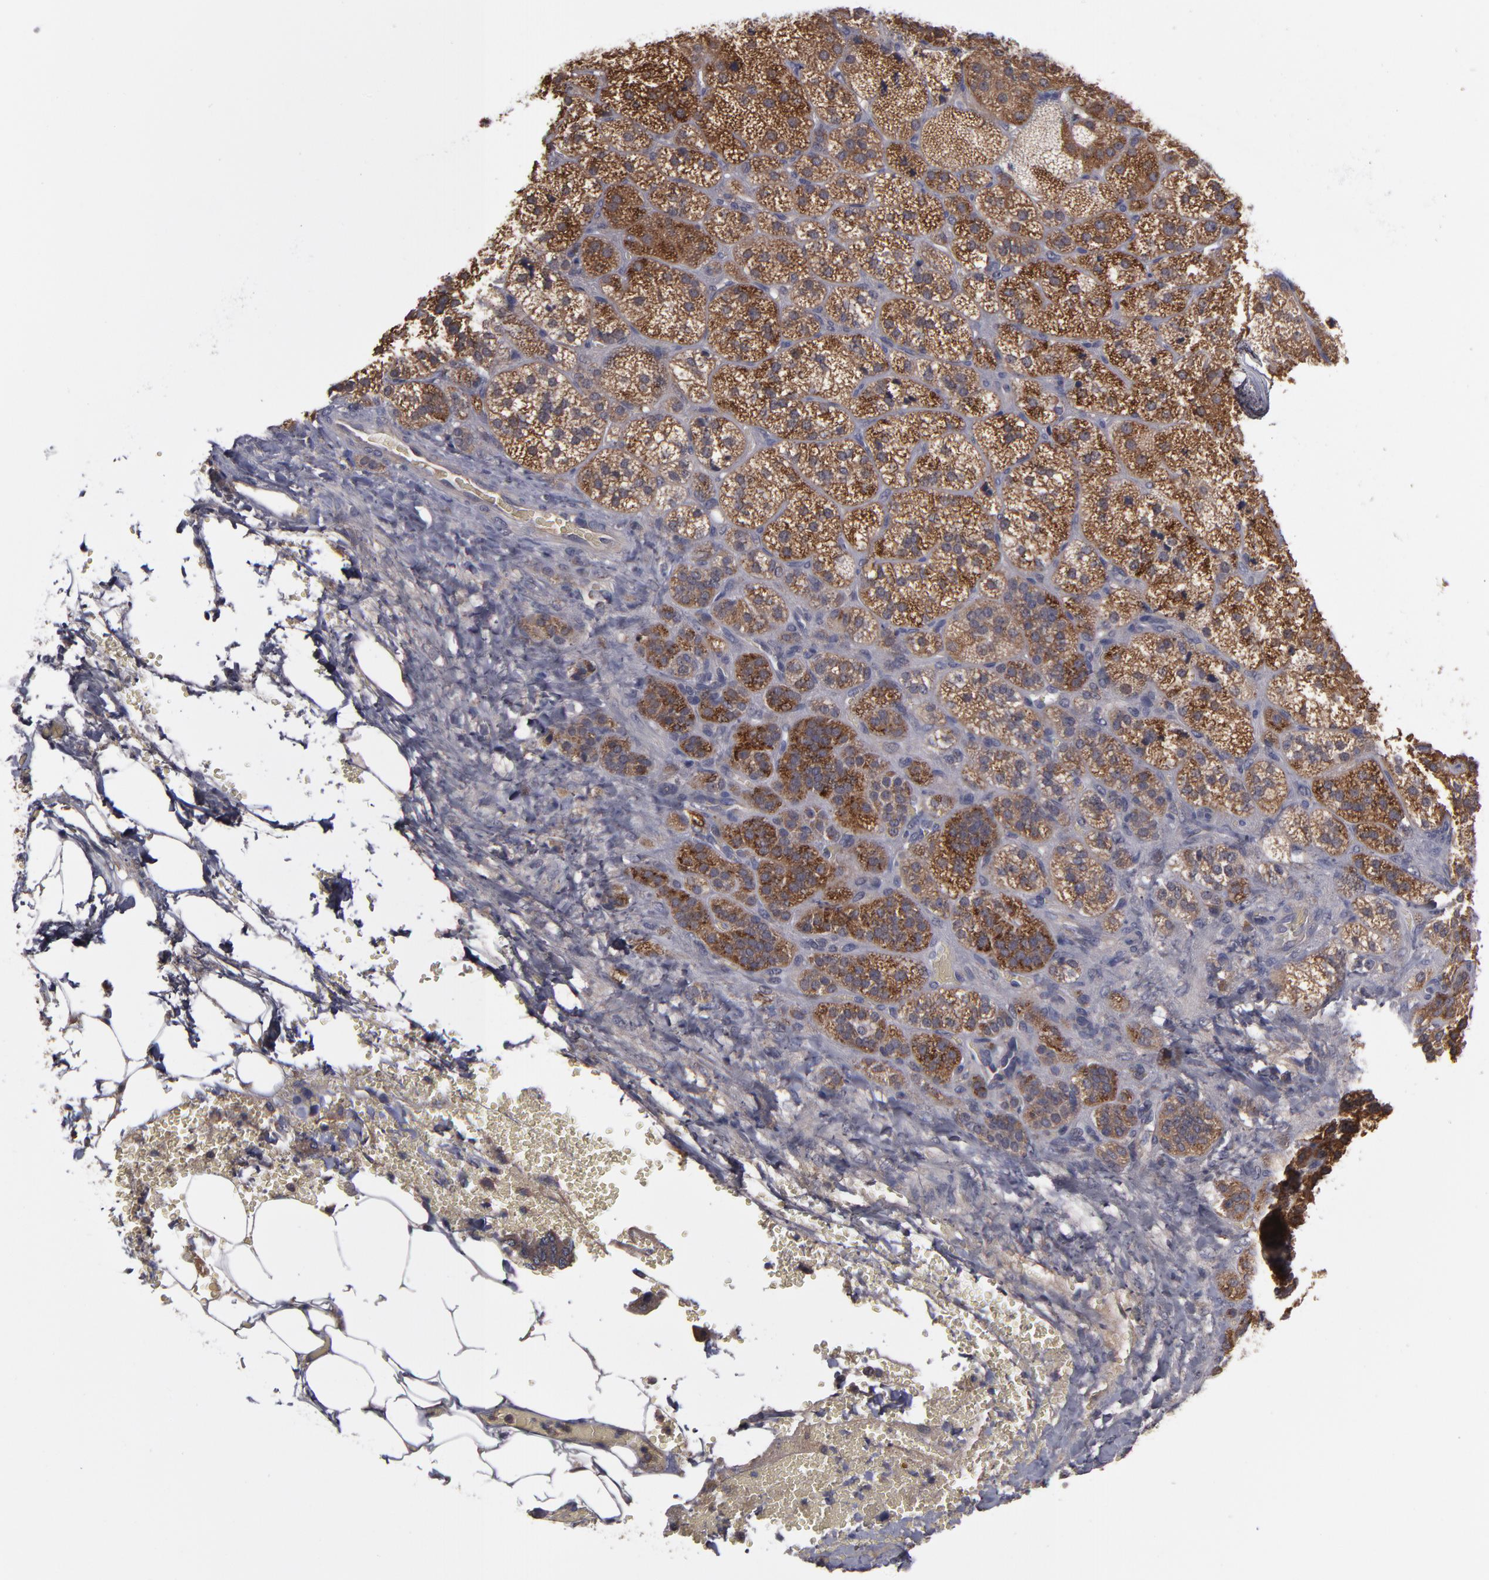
{"staining": {"intensity": "strong", "quantity": ">75%", "location": "cytoplasmic/membranous"}, "tissue": "adrenal gland", "cell_type": "Glandular cells", "image_type": "normal", "snomed": [{"axis": "morphology", "description": "Normal tissue, NOS"}, {"axis": "topography", "description": "Adrenal gland"}], "caption": "The immunohistochemical stain highlights strong cytoplasmic/membranous expression in glandular cells of normal adrenal gland.", "gene": "MMP11", "patient": {"sex": "female", "age": 71}}